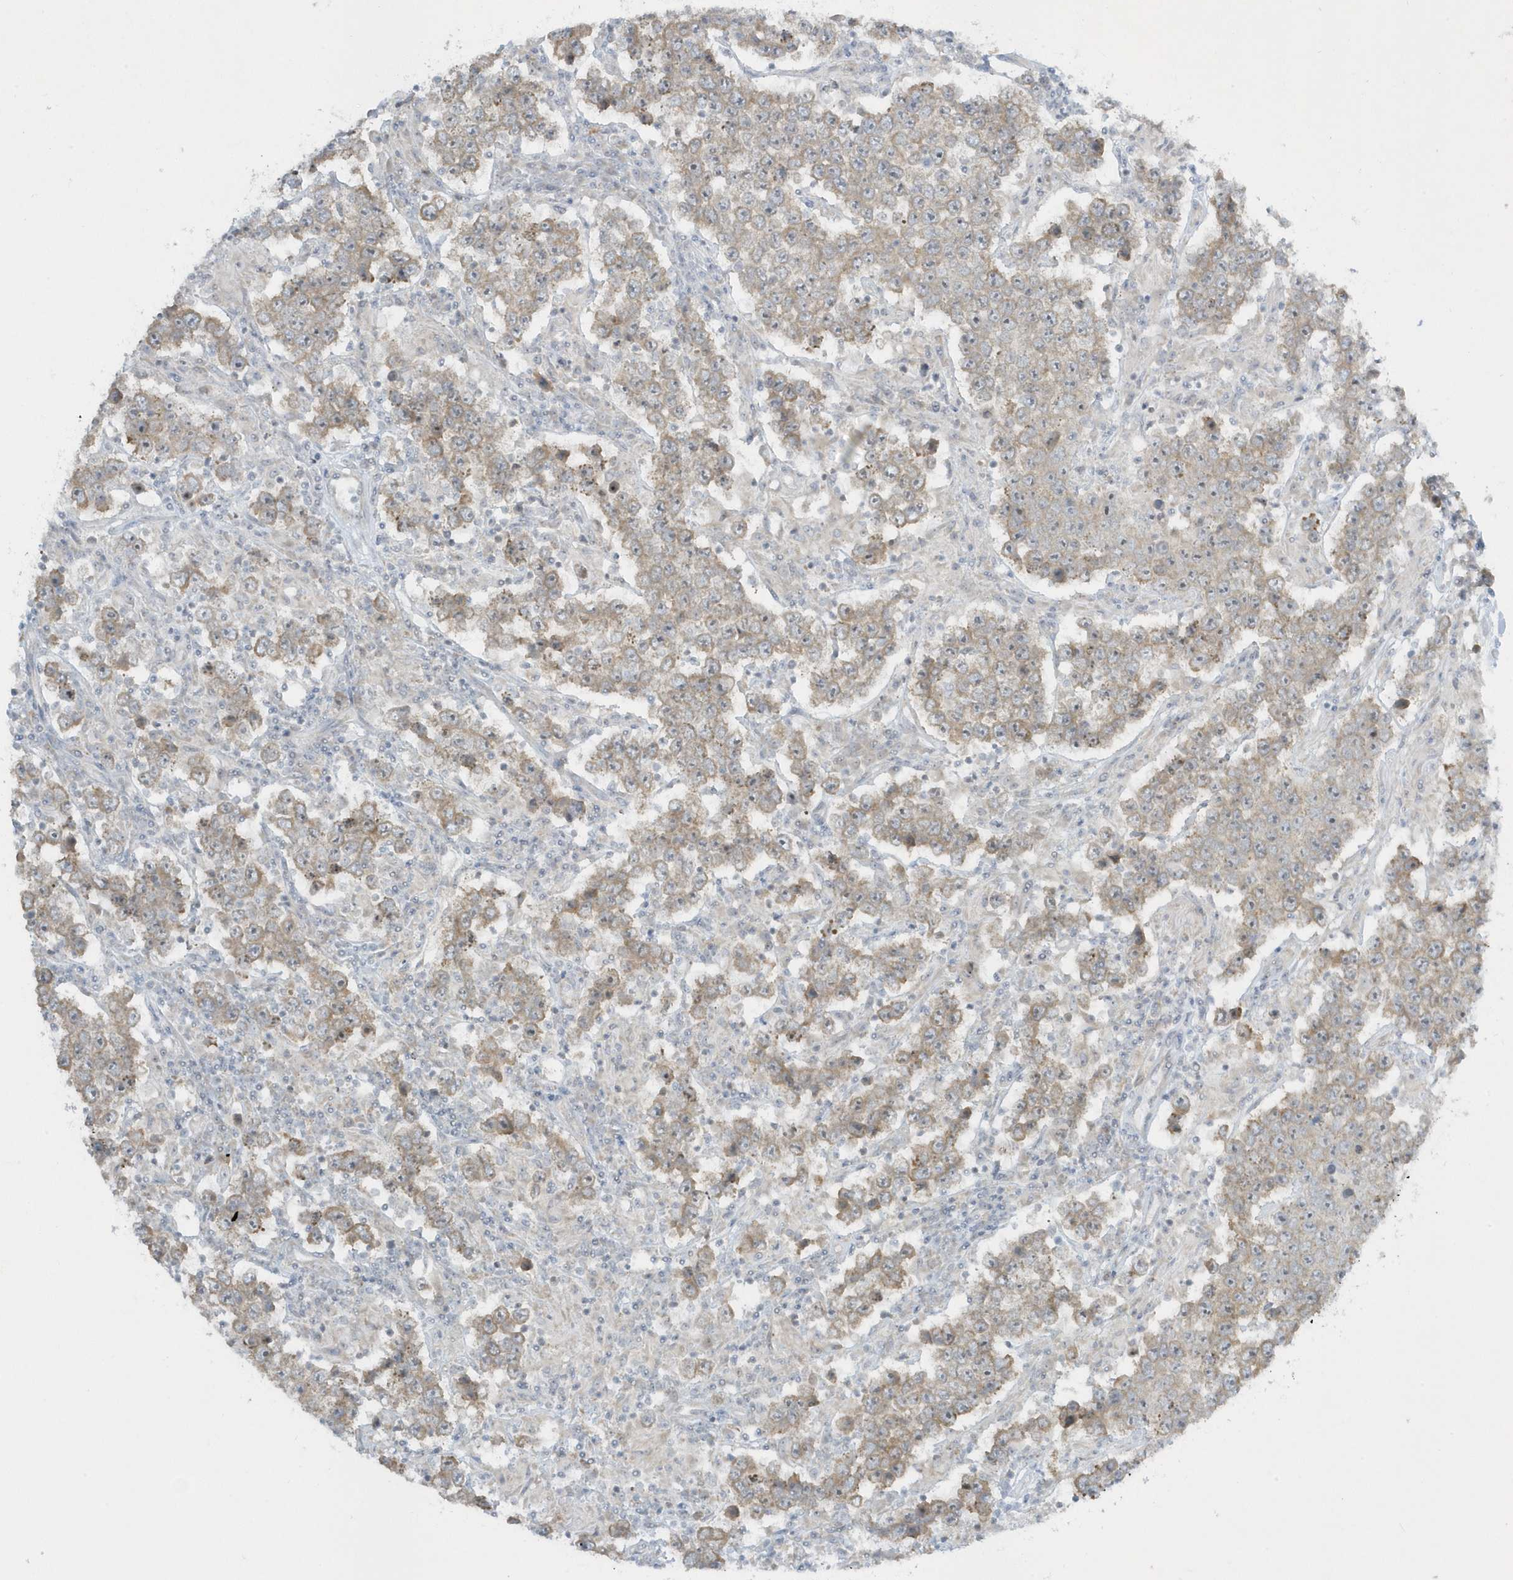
{"staining": {"intensity": "moderate", "quantity": ">75%", "location": "cytoplasmic/membranous"}, "tissue": "testis cancer", "cell_type": "Tumor cells", "image_type": "cancer", "snomed": [{"axis": "morphology", "description": "Normal tissue, NOS"}, {"axis": "morphology", "description": "Urothelial carcinoma, High grade"}, {"axis": "morphology", "description": "Seminoma, NOS"}, {"axis": "morphology", "description": "Carcinoma, Embryonal, NOS"}, {"axis": "topography", "description": "Urinary bladder"}, {"axis": "topography", "description": "Testis"}], "caption": "An image of embryonal carcinoma (testis) stained for a protein displays moderate cytoplasmic/membranous brown staining in tumor cells. The protein is shown in brown color, while the nuclei are stained blue.", "gene": "SCN3A", "patient": {"sex": "male", "age": 41}}